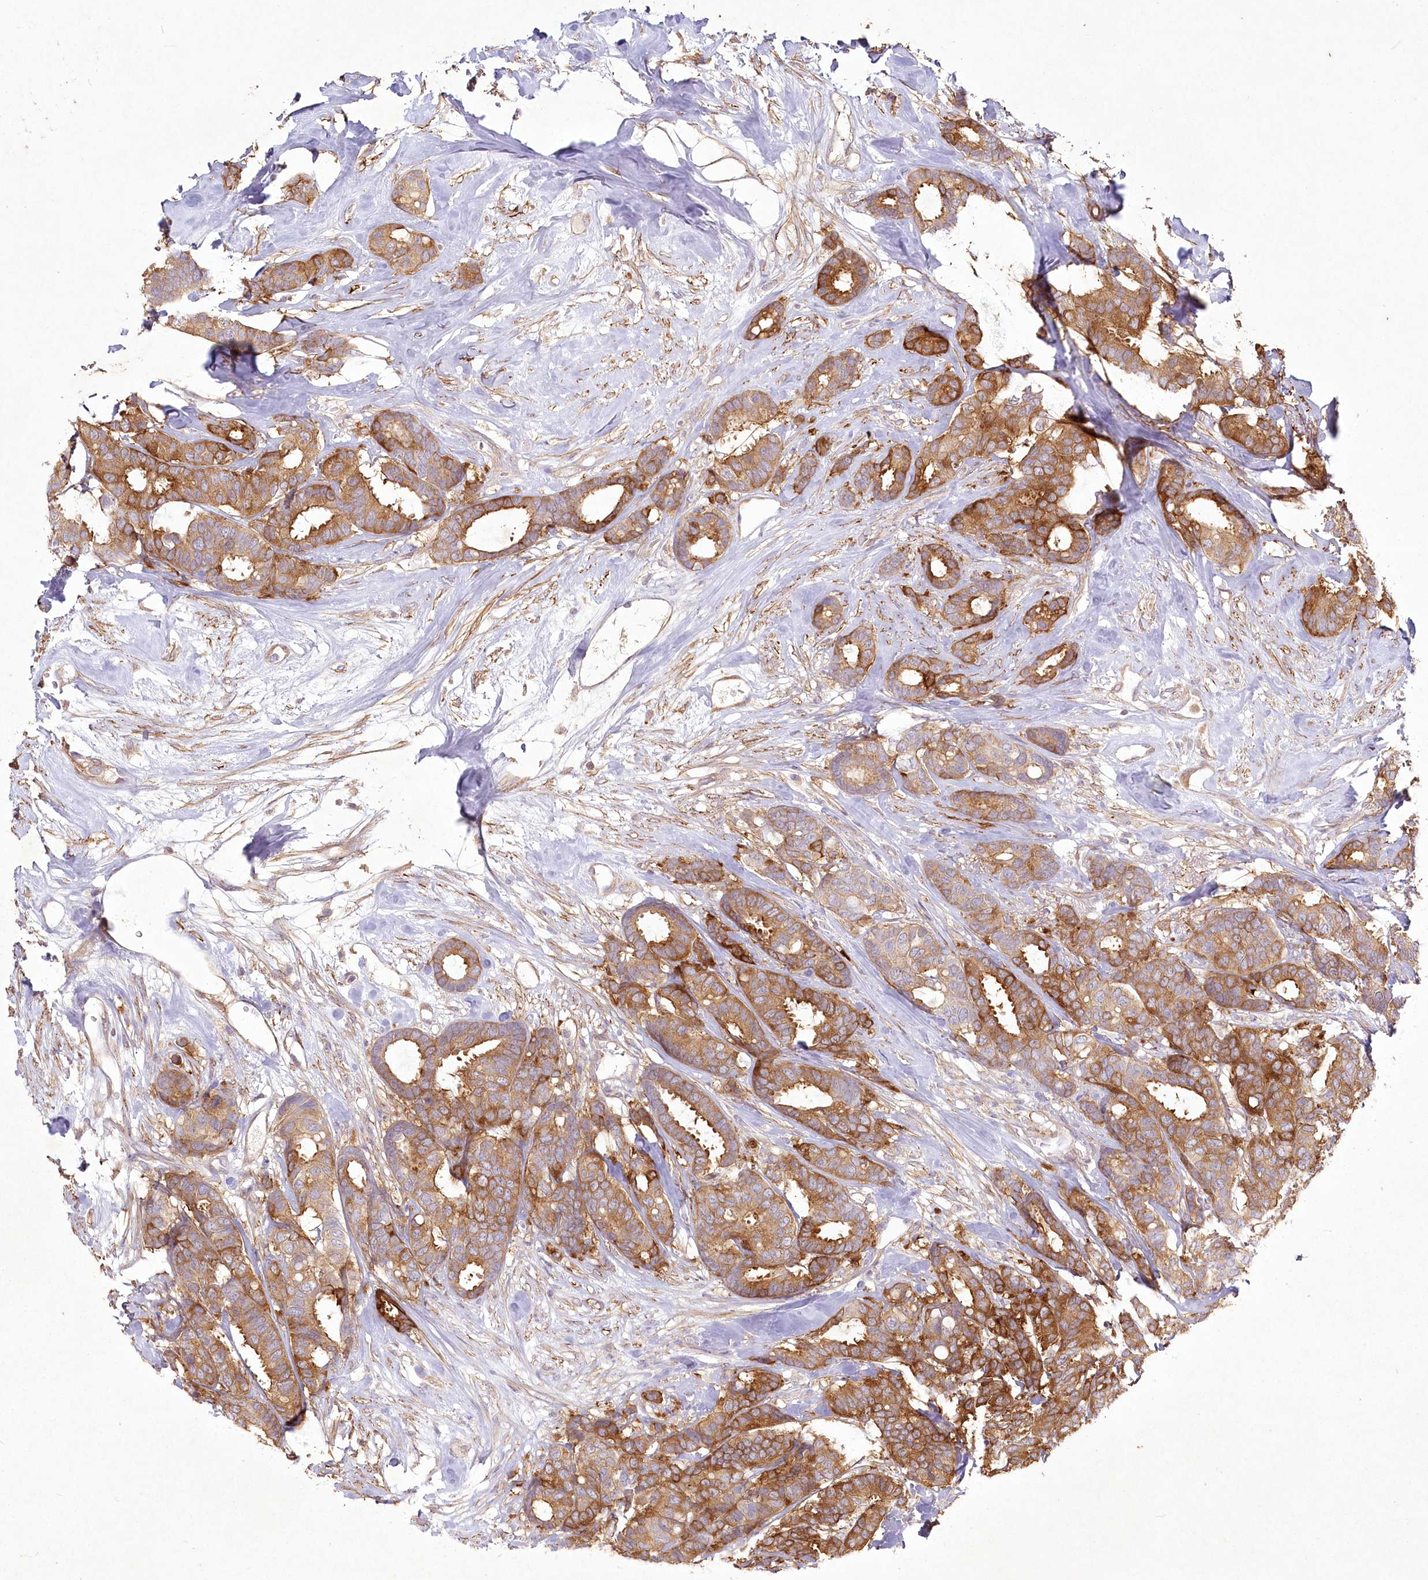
{"staining": {"intensity": "moderate", "quantity": ">75%", "location": "cytoplasmic/membranous"}, "tissue": "breast cancer", "cell_type": "Tumor cells", "image_type": "cancer", "snomed": [{"axis": "morphology", "description": "Duct carcinoma"}, {"axis": "topography", "description": "Breast"}], "caption": "A high-resolution micrograph shows IHC staining of breast cancer, which reveals moderate cytoplasmic/membranous expression in approximately >75% of tumor cells.", "gene": "INPP4B", "patient": {"sex": "female", "age": 87}}